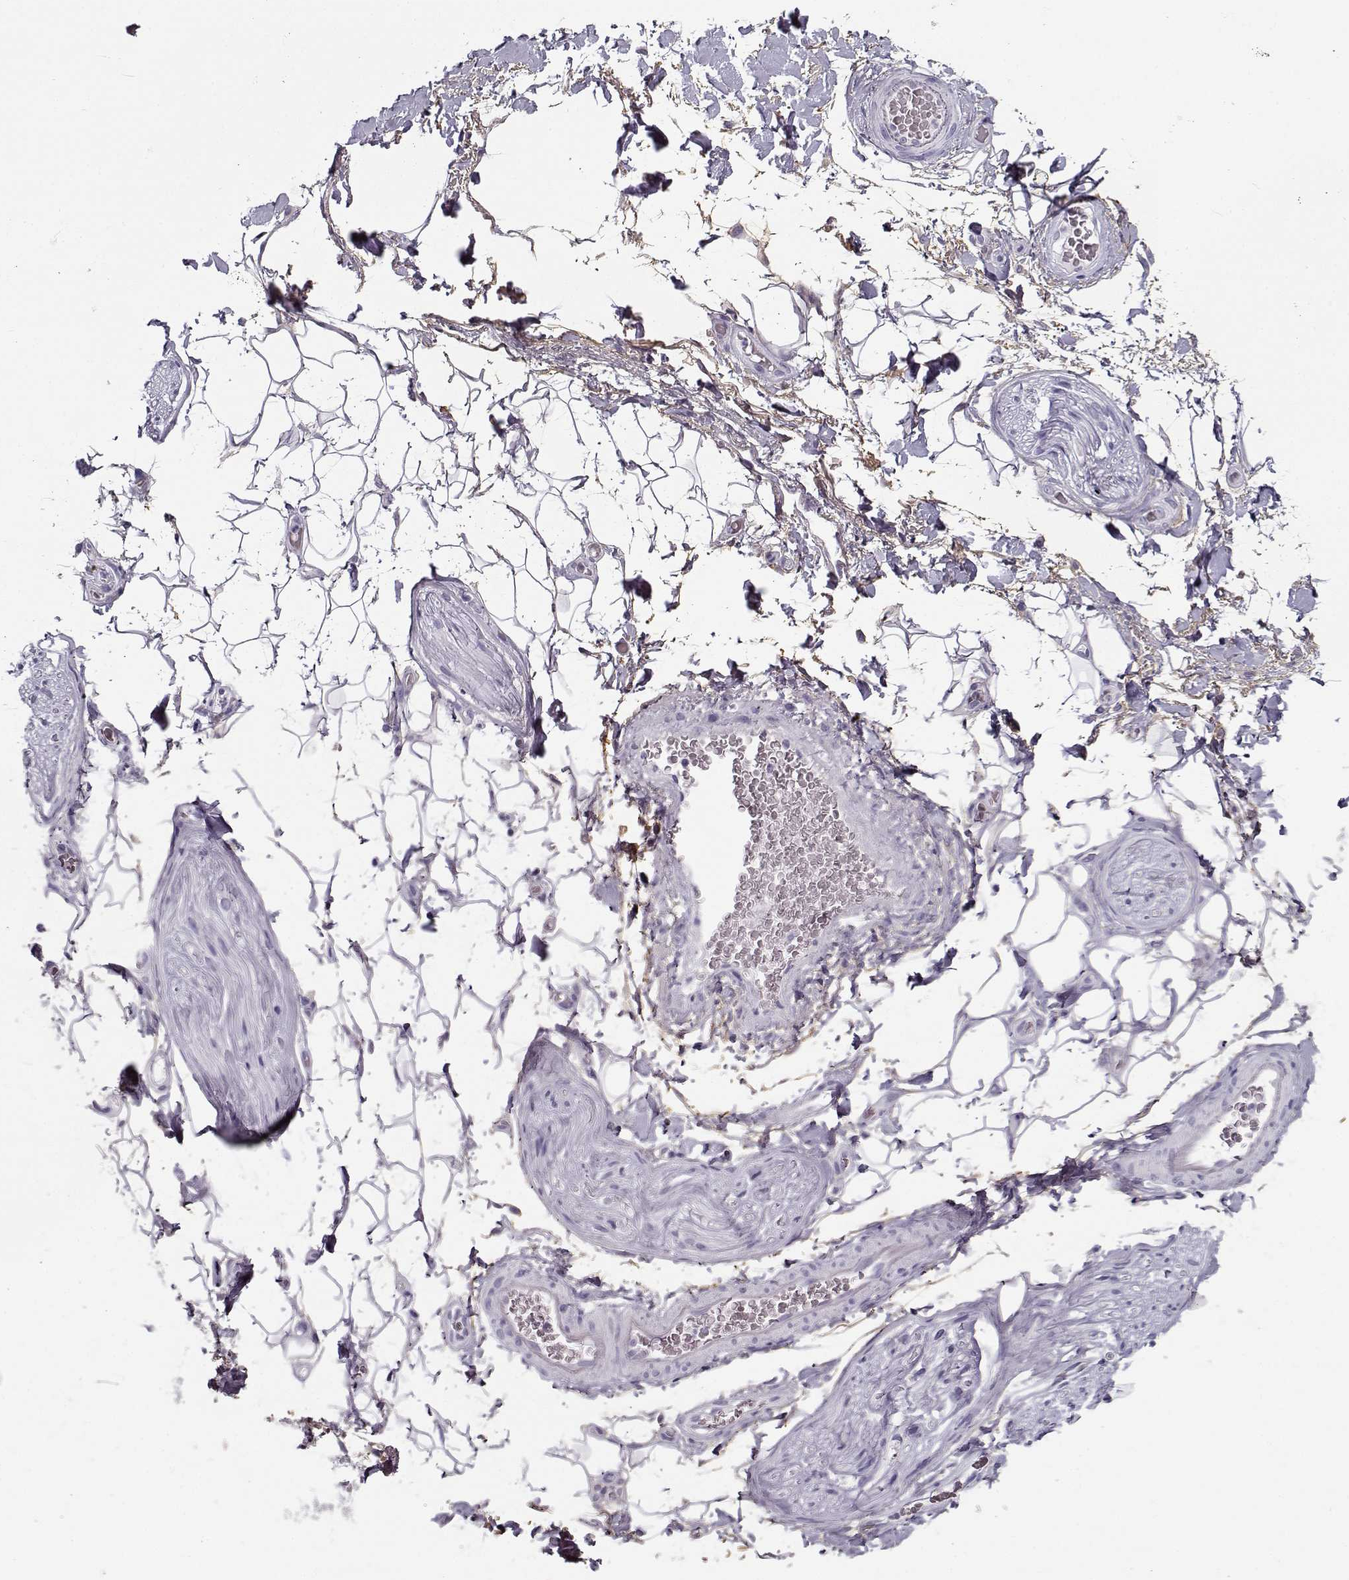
{"staining": {"intensity": "negative", "quantity": "none", "location": "none"}, "tissue": "adipose tissue", "cell_type": "Adipocytes", "image_type": "normal", "snomed": [{"axis": "morphology", "description": "Normal tissue, NOS"}, {"axis": "topography", "description": "Anal"}, {"axis": "topography", "description": "Peripheral nerve tissue"}], "caption": "Human adipose tissue stained for a protein using immunohistochemistry (IHC) demonstrates no staining in adipocytes.", "gene": "GTSF1L", "patient": {"sex": "male", "age": 53}}